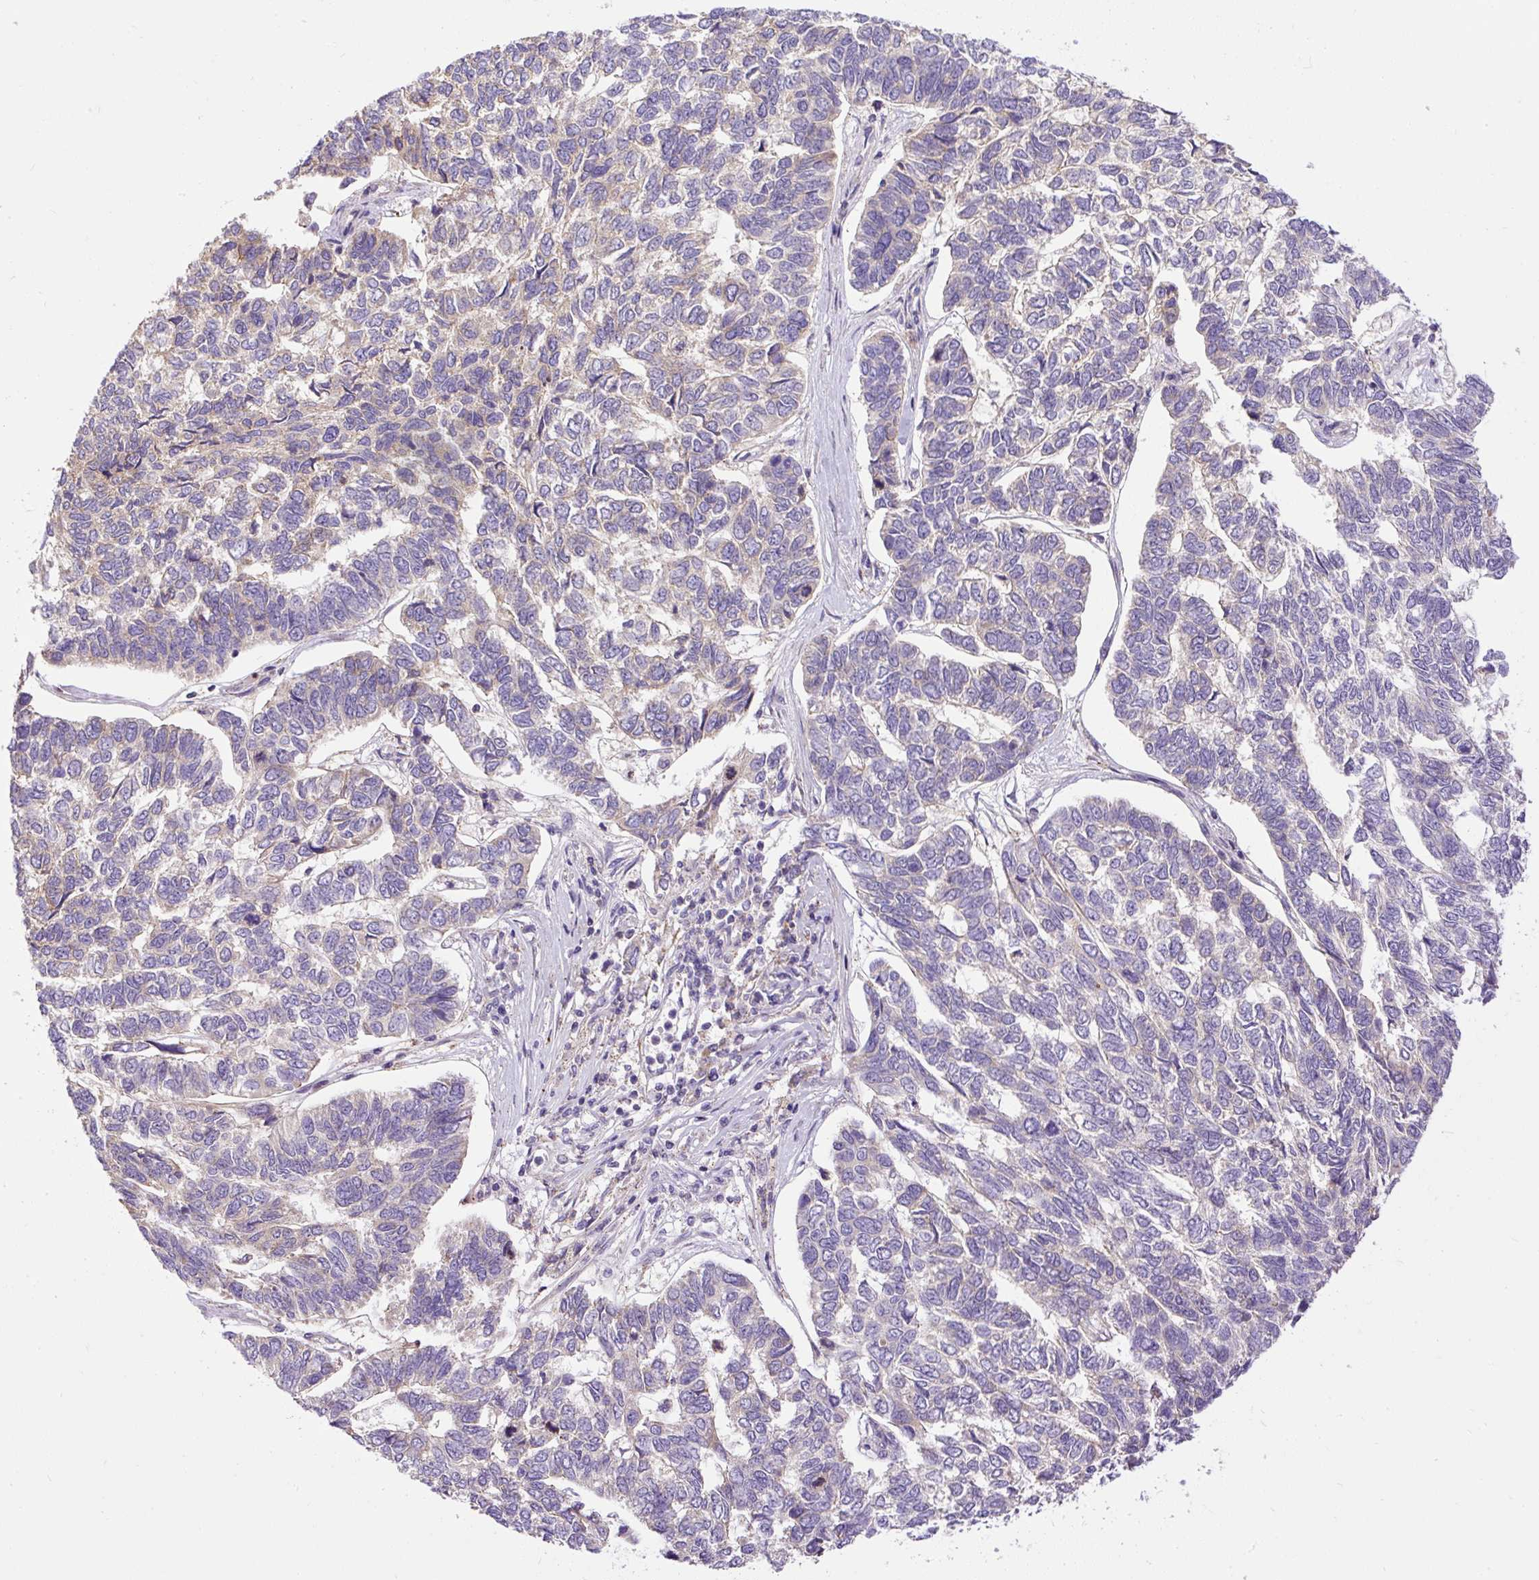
{"staining": {"intensity": "negative", "quantity": "none", "location": "none"}, "tissue": "skin cancer", "cell_type": "Tumor cells", "image_type": "cancer", "snomed": [{"axis": "morphology", "description": "Basal cell carcinoma"}, {"axis": "topography", "description": "Skin"}], "caption": "DAB (3,3'-diaminobenzidine) immunohistochemical staining of skin cancer displays no significant staining in tumor cells.", "gene": "CFAP47", "patient": {"sex": "female", "age": 65}}